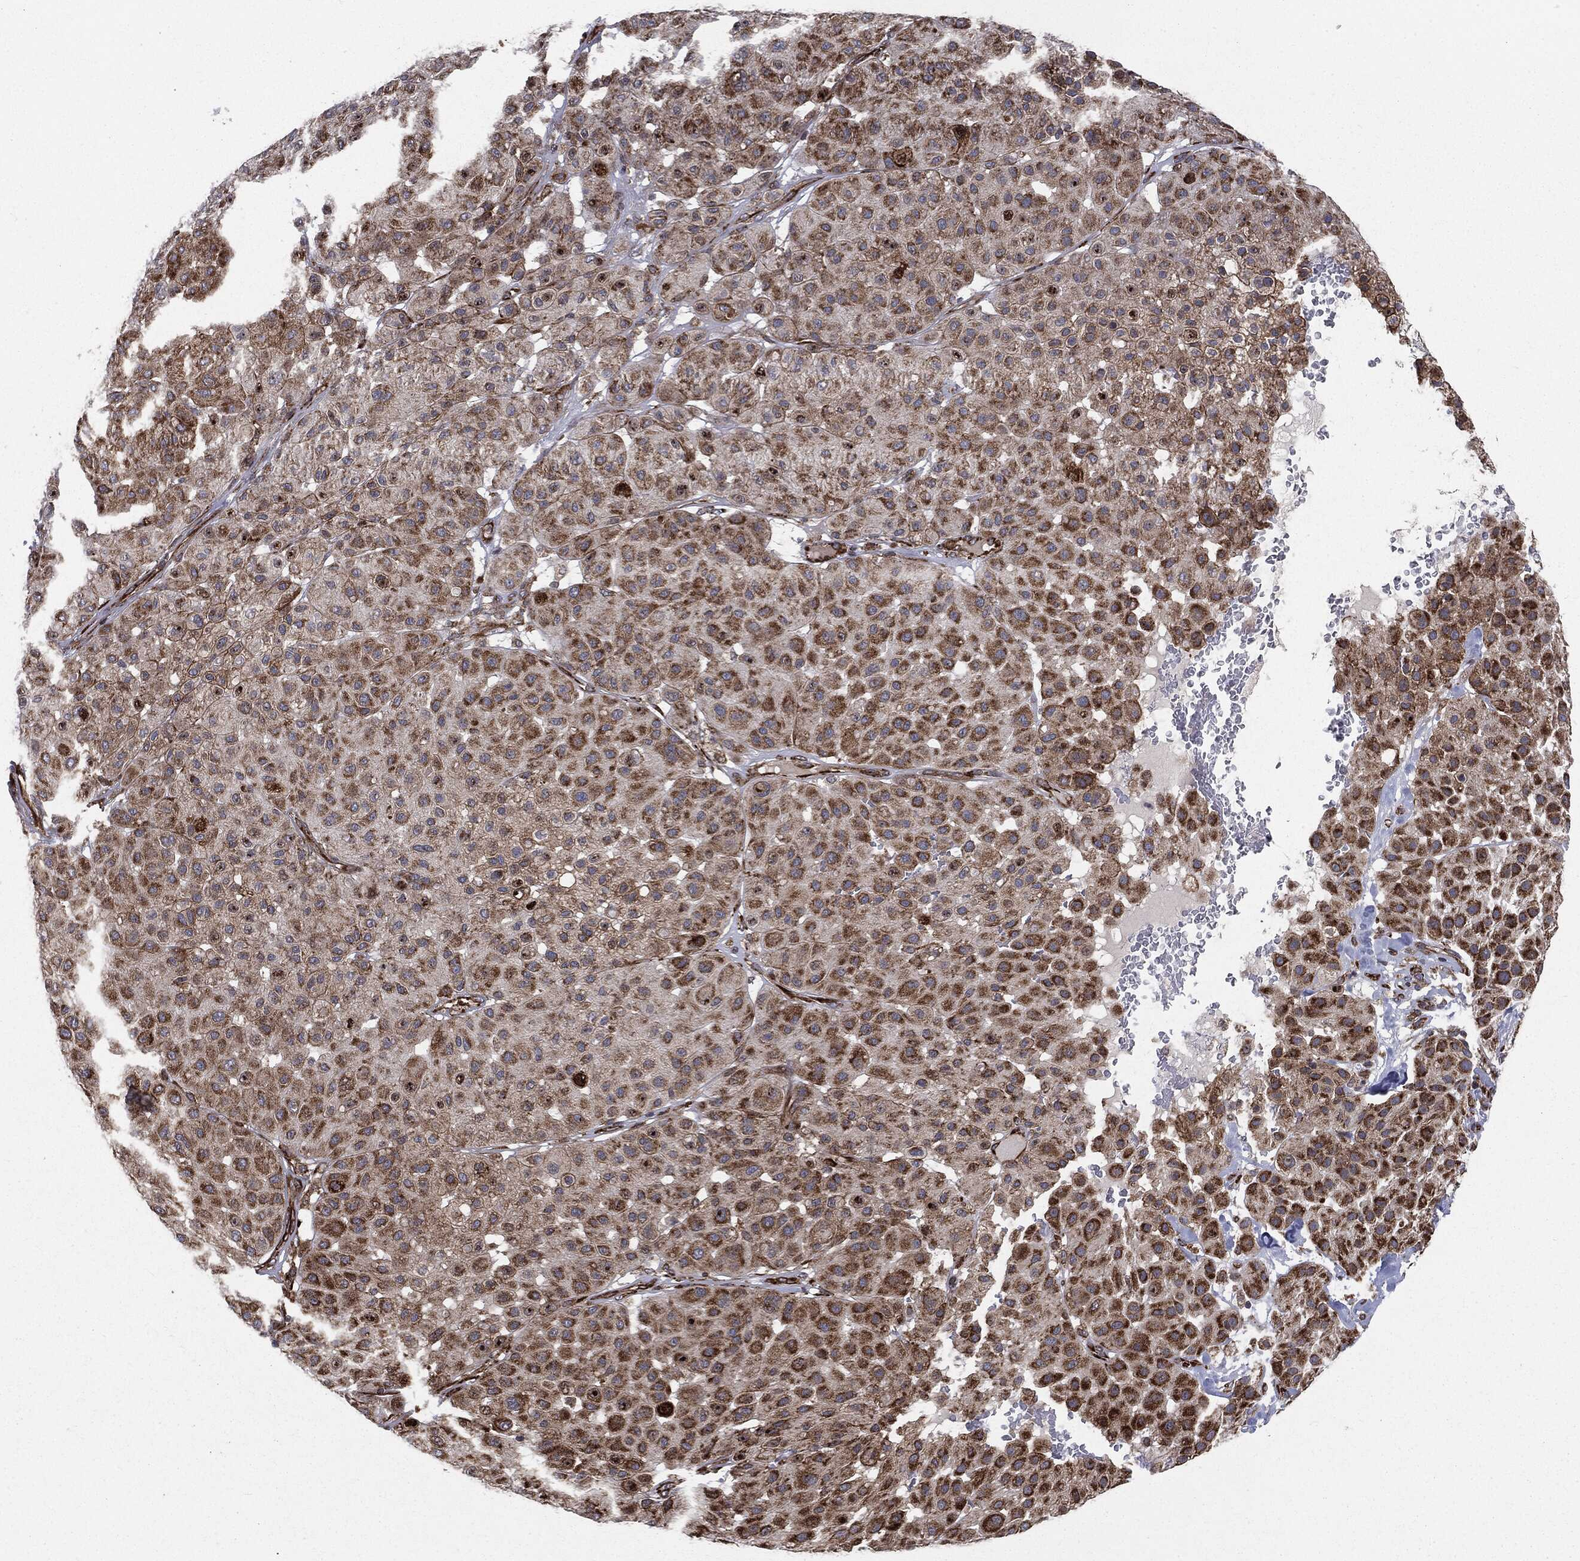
{"staining": {"intensity": "strong", "quantity": ">75%", "location": "cytoplasmic/membranous"}, "tissue": "melanoma", "cell_type": "Tumor cells", "image_type": "cancer", "snomed": [{"axis": "morphology", "description": "Malignant melanoma, Metastatic site"}, {"axis": "topography", "description": "Smooth muscle"}], "caption": "Immunohistochemistry (IHC) (DAB (3,3'-diaminobenzidine)) staining of malignant melanoma (metastatic site) shows strong cytoplasmic/membranous protein positivity in approximately >75% of tumor cells. Nuclei are stained in blue.", "gene": "CYLD", "patient": {"sex": "male", "age": 41}}